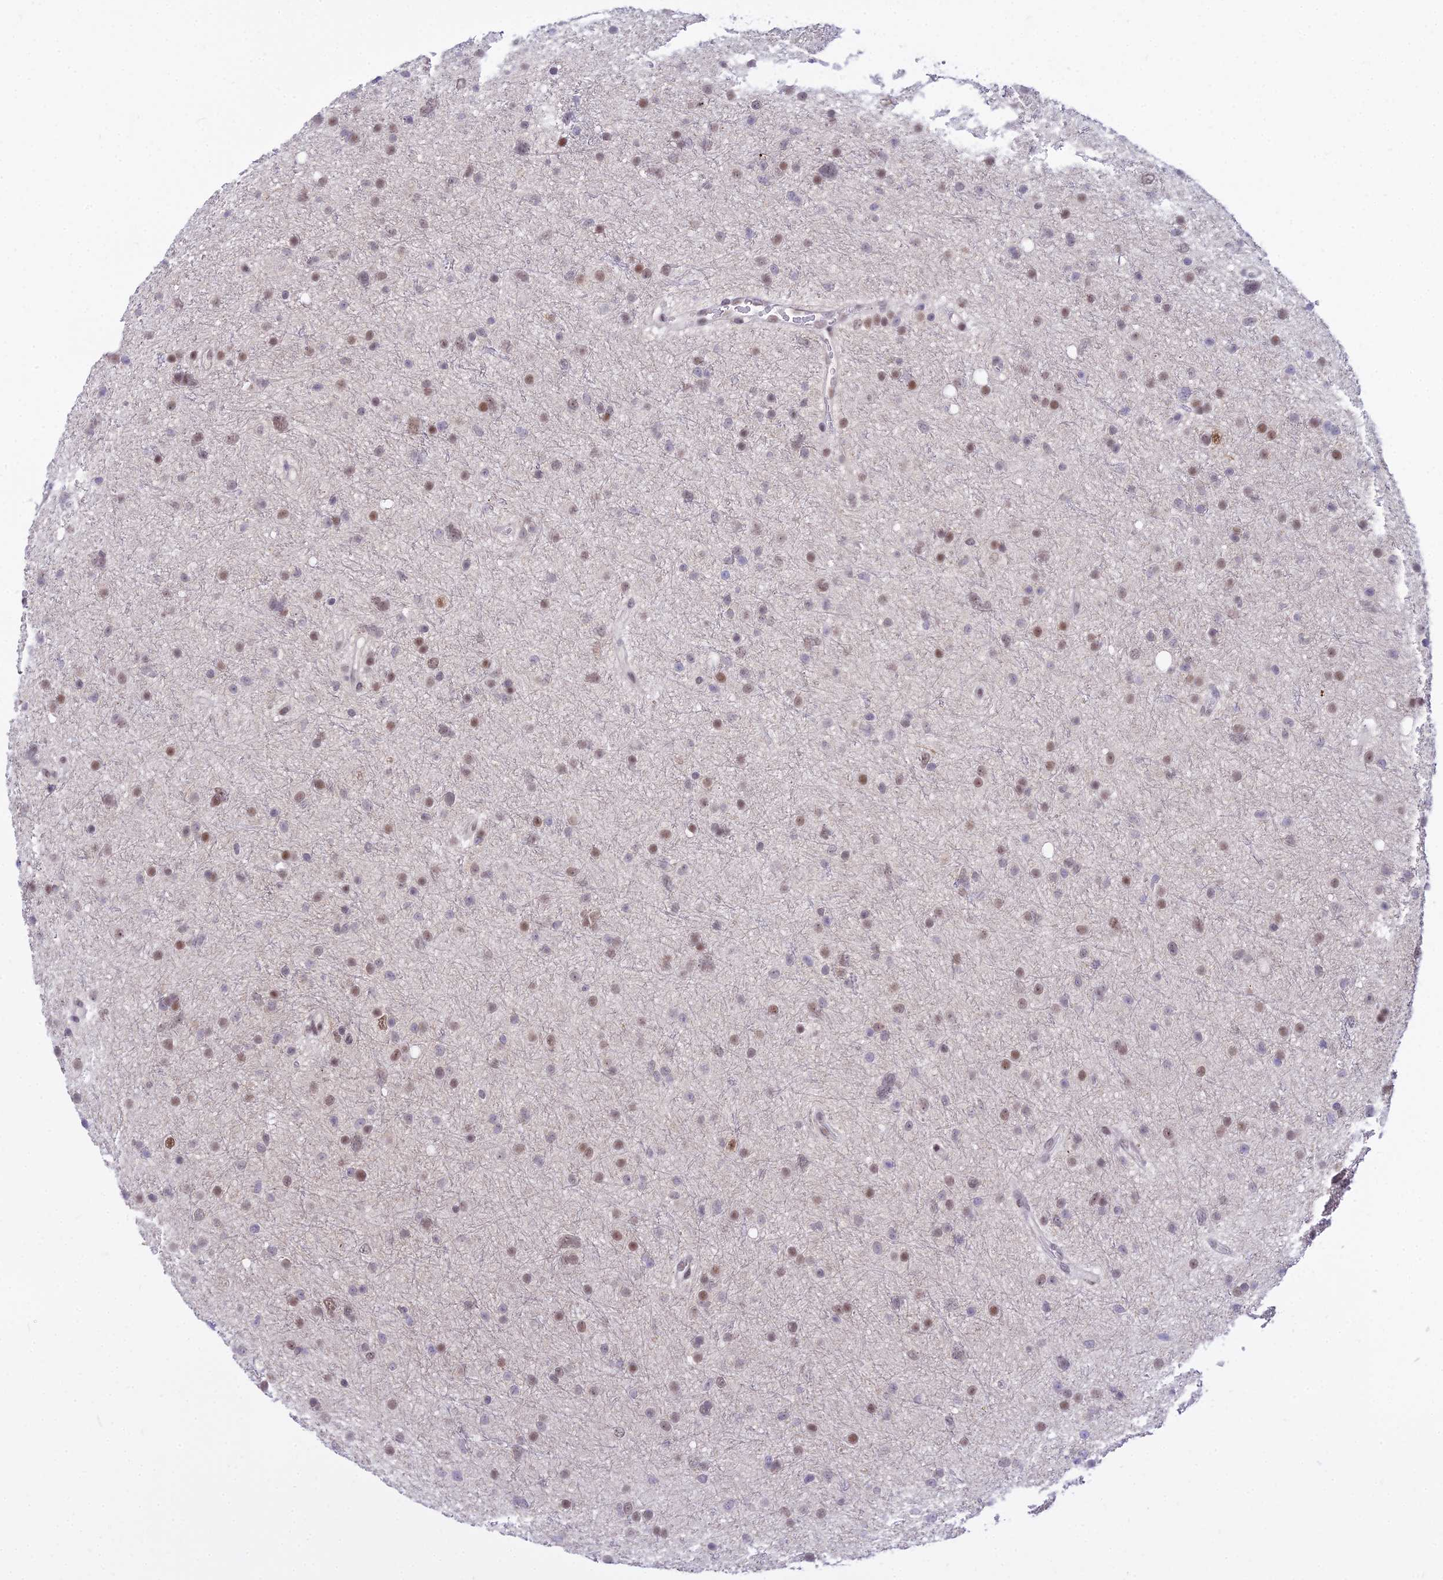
{"staining": {"intensity": "moderate", "quantity": "25%-75%", "location": "nuclear"}, "tissue": "glioma", "cell_type": "Tumor cells", "image_type": "cancer", "snomed": [{"axis": "morphology", "description": "Glioma, malignant, Low grade"}, {"axis": "topography", "description": "Cerebral cortex"}], "caption": "Immunohistochemical staining of glioma shows medium levels of moderate nuclear protein positivity in about 25%-75% of tumor cells. (brown staining indicates protein expression, while blue staining denotes nuclei).", "gene": "C6orf163", "patient": {"sex": "female", "age": 39}}